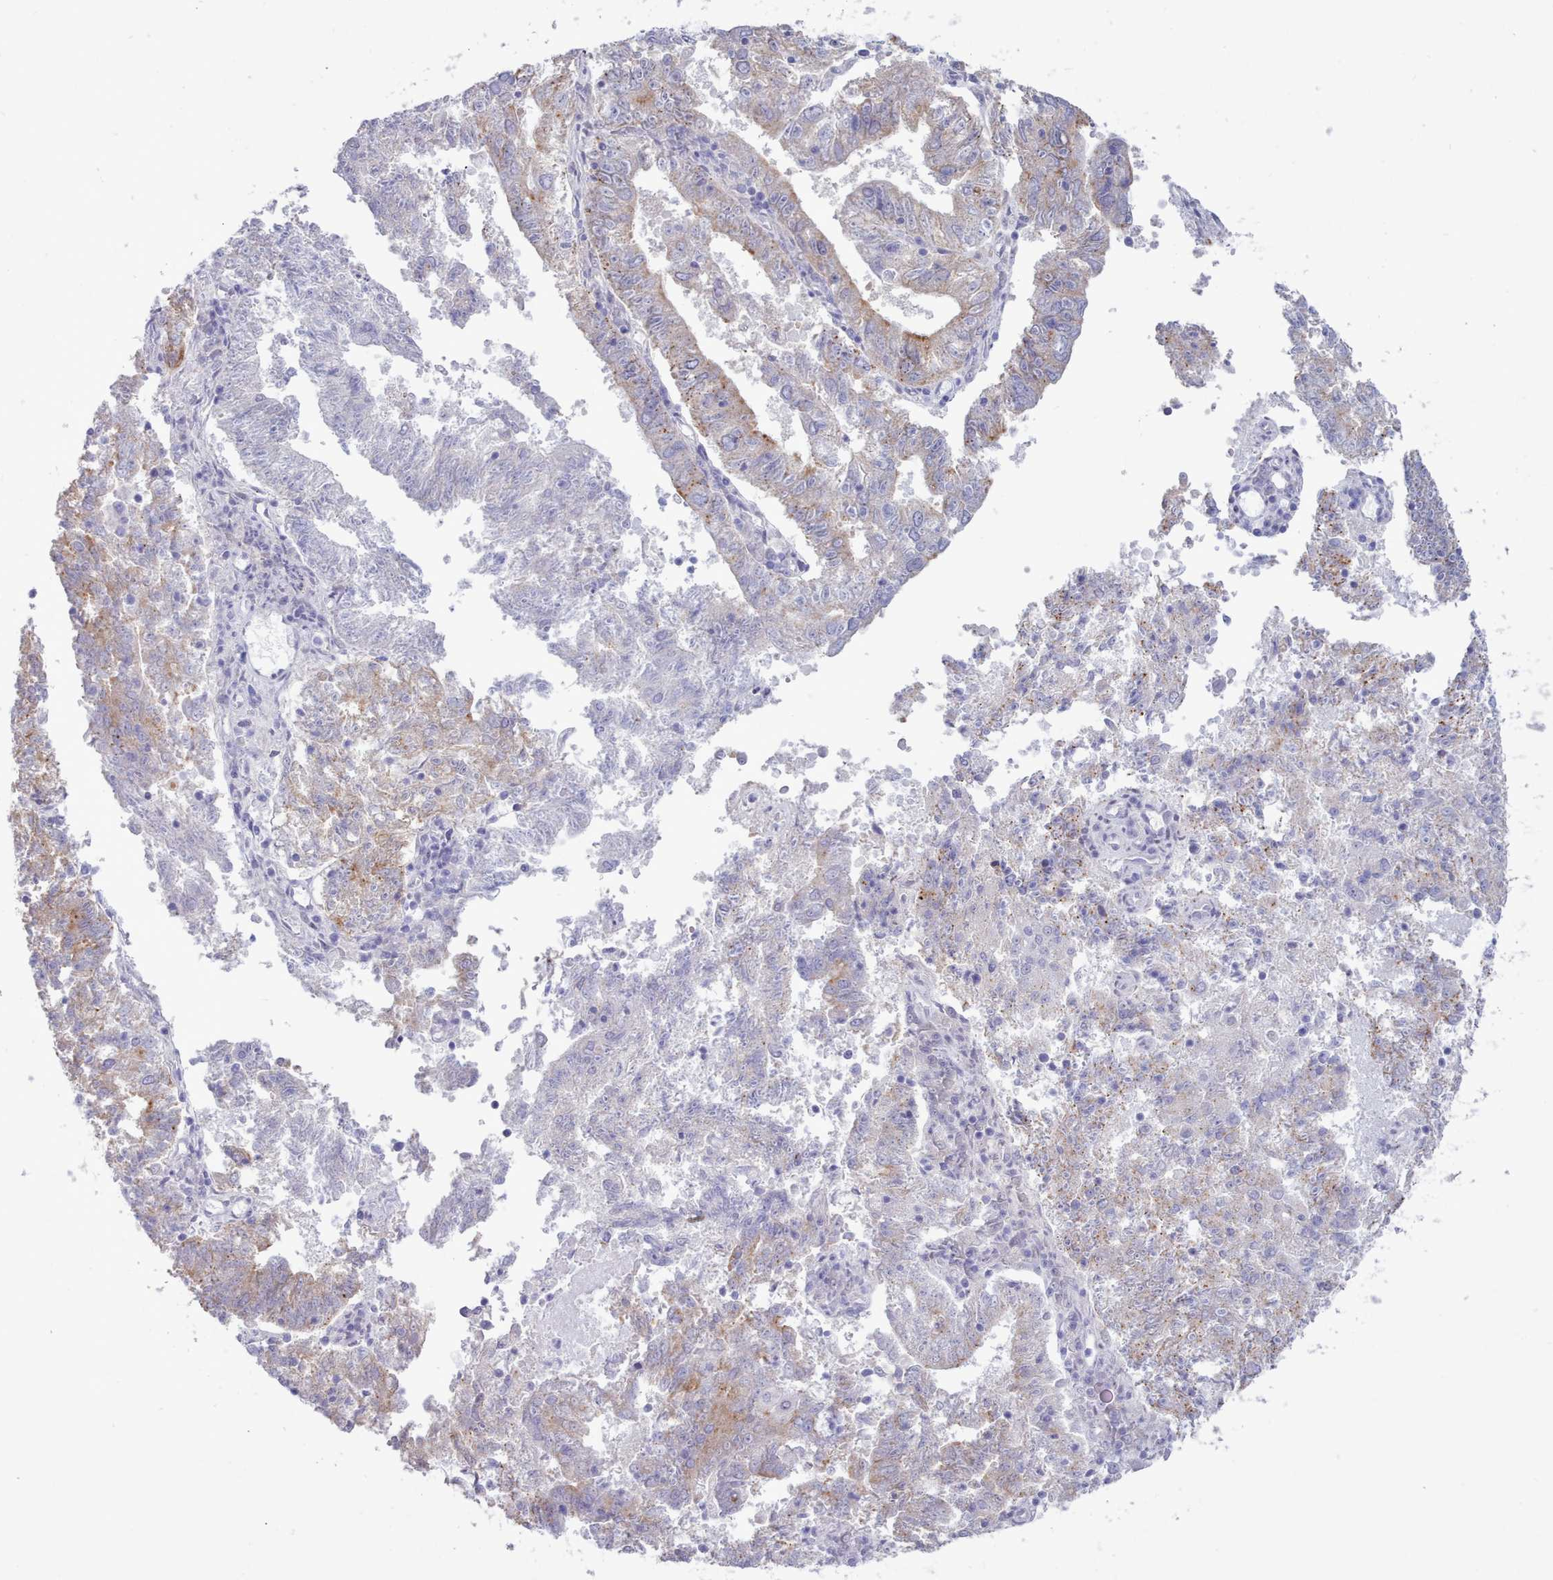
{"staining": {"intensity": "weak", "quantity": "<25%", "location": "cytoplasmic/membranous"}, "tissue": "endometrial cancer", "cell_type": "Tumor cells", "image_type": "cancer", "snomed": [{"axis": "morphology", "description": "Adenocarcinoma, NOS"}, {"axis": "topography", "description": "Endometrium"}], "caption": "The image demonstrates no staining of tumor cells in adenocarcinoma (endometrial).", "gene": "TMEM253", "patient": {"sex": "female", "age": 82}}